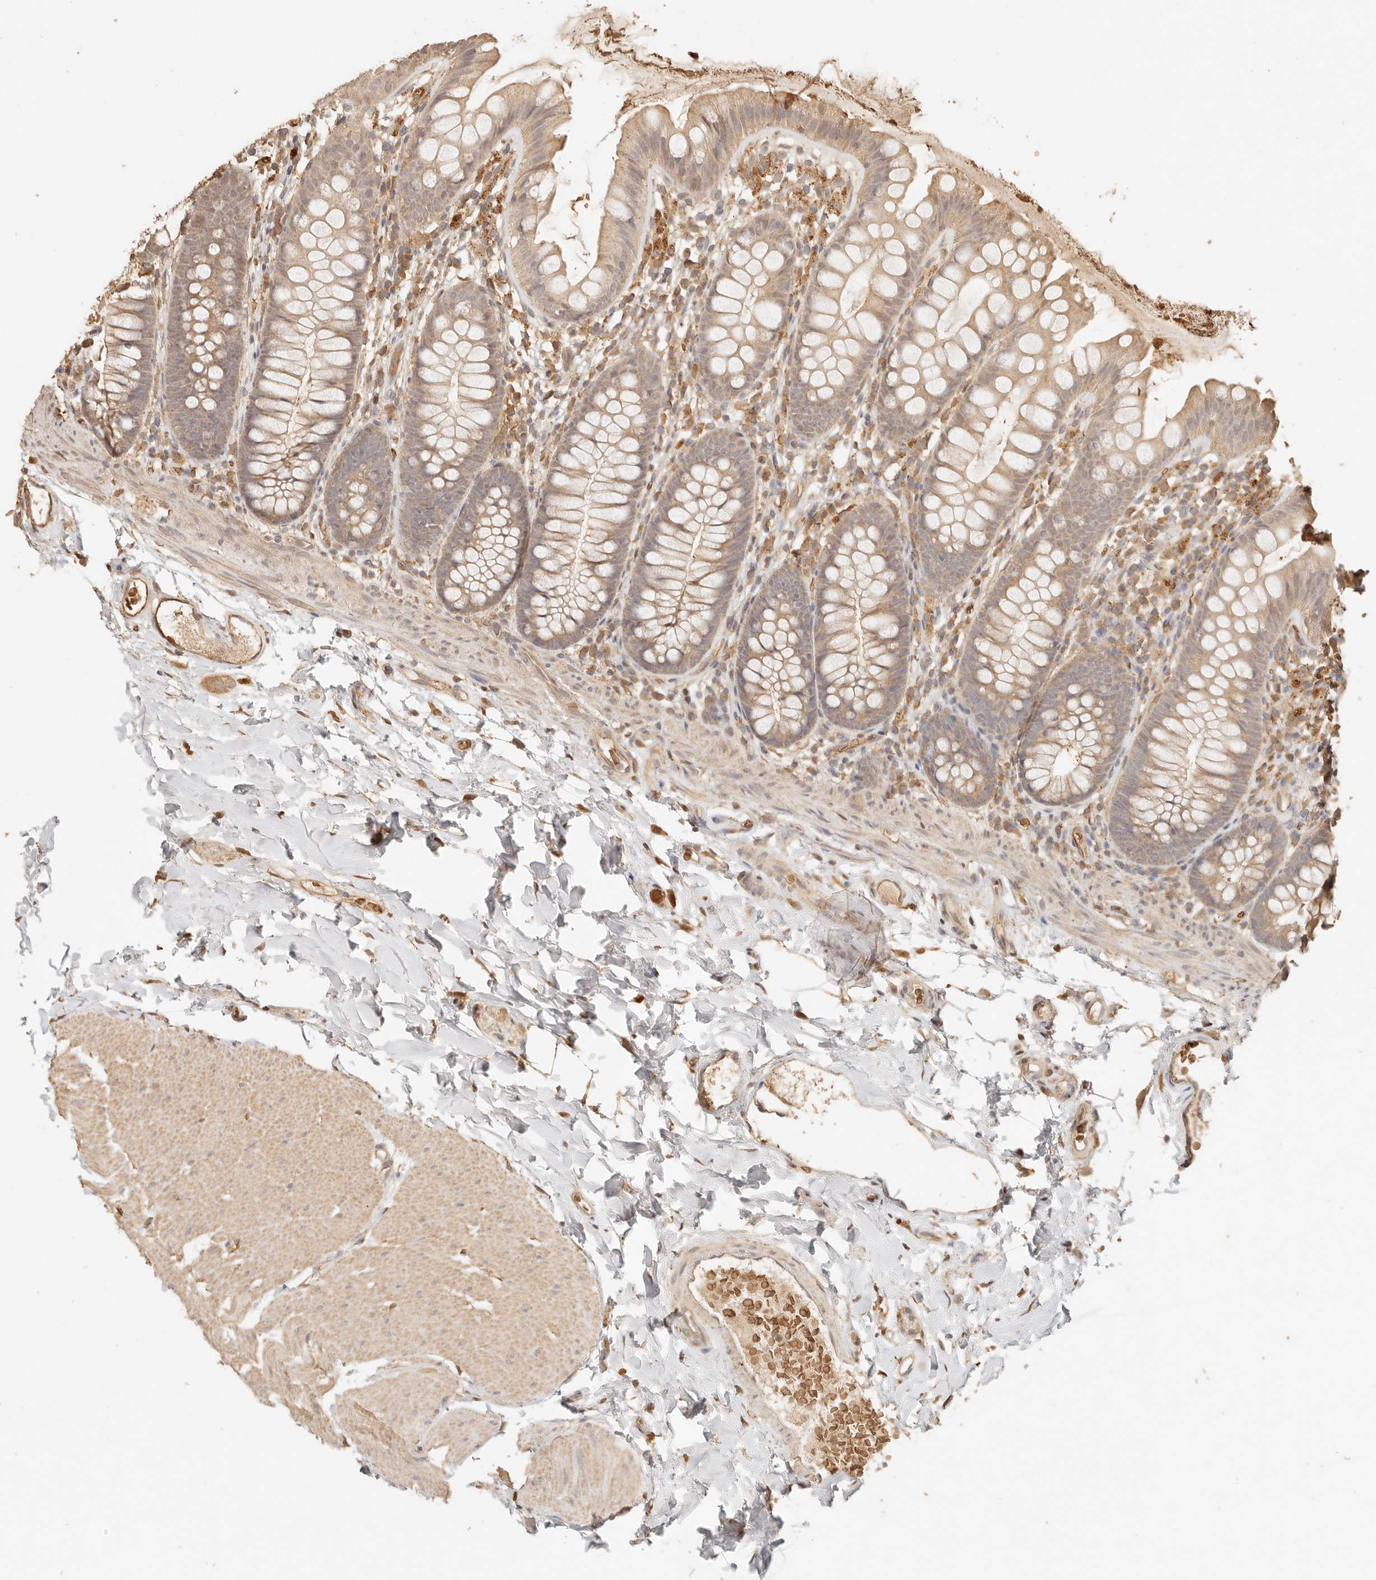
{"staining": {"intensity": "moderate", "quantity": ">75%", "location": "cytoplasmic/membranous"}, "tissue": "colon", "cell_type": "Endothelial cells", "image_type": "normal", "snomed": [{"axis": "morphology", "description": "Normal tissue, NOS"}, {"axis": "topography", "description": "Colon"}], "caption": "Protein analysis of benign colon shows moderate cytoplasmic/membranous expression in approximately >75% of endothelial cells. The staining was performed using DAB to visualize the protein expression in brown, while the nuclei were stained in blue with hematoxylin (Magnification: 20x).", "gene": "INTS11", "patient": {"sex": "female", "age": 62}}